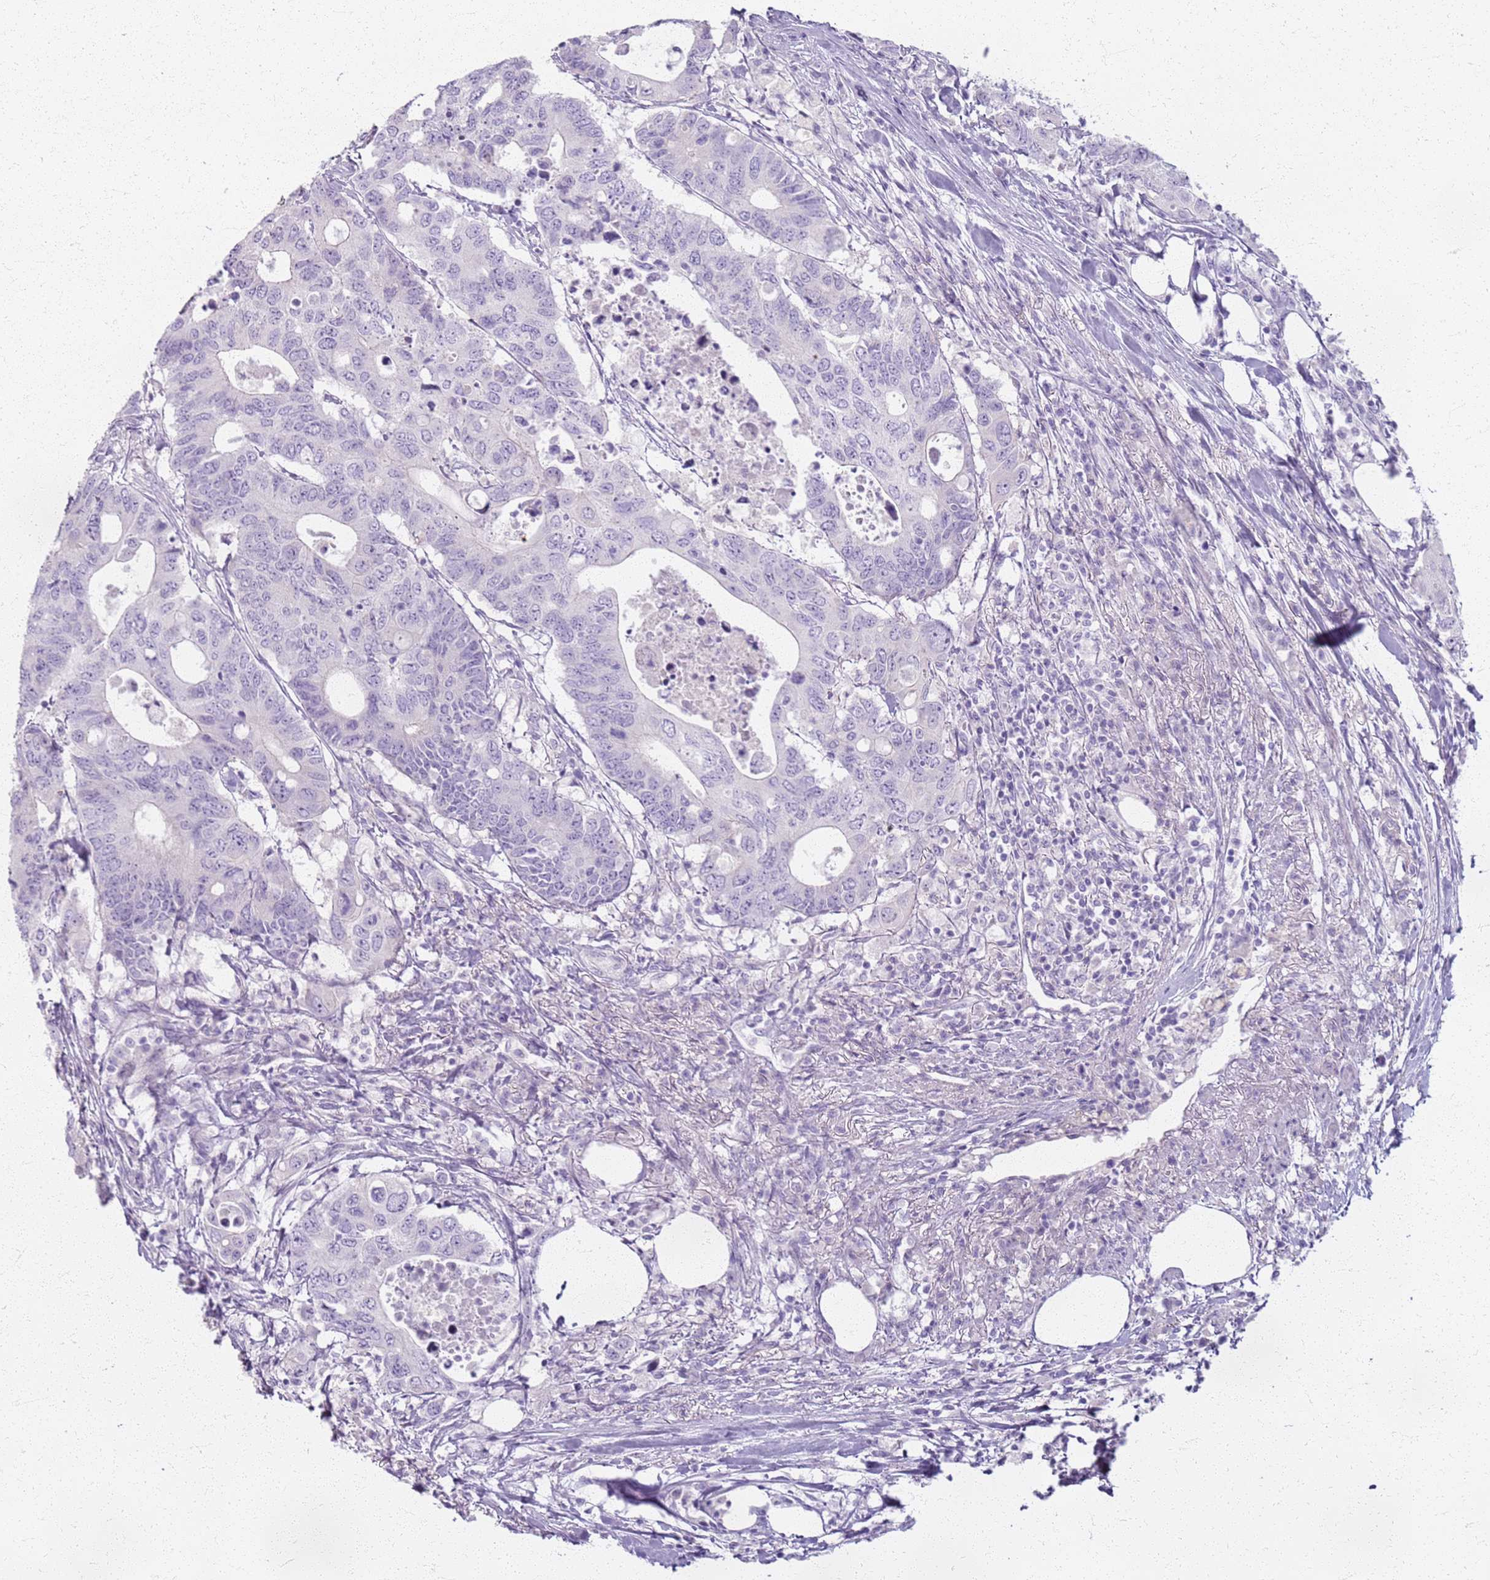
{"staining": {"intensity": "negative", "quantity": "none", "location": "none"}, "tissue": "colorectal cancer", "cell_type": "Tumor cells", "image_type": "cancer", "snomed": [{"axis": "morphology", "description": "Adenocarcinoma, NOS"}, {"axis": "topography", "description": "Colon"}], "caption": "Human colorectal adenocarcinoma stained for a protein using IHC demonstrates no positivity in tumor cells.", "gene": "CSRP3", "patient": {"sex": "male", "age": 71}}